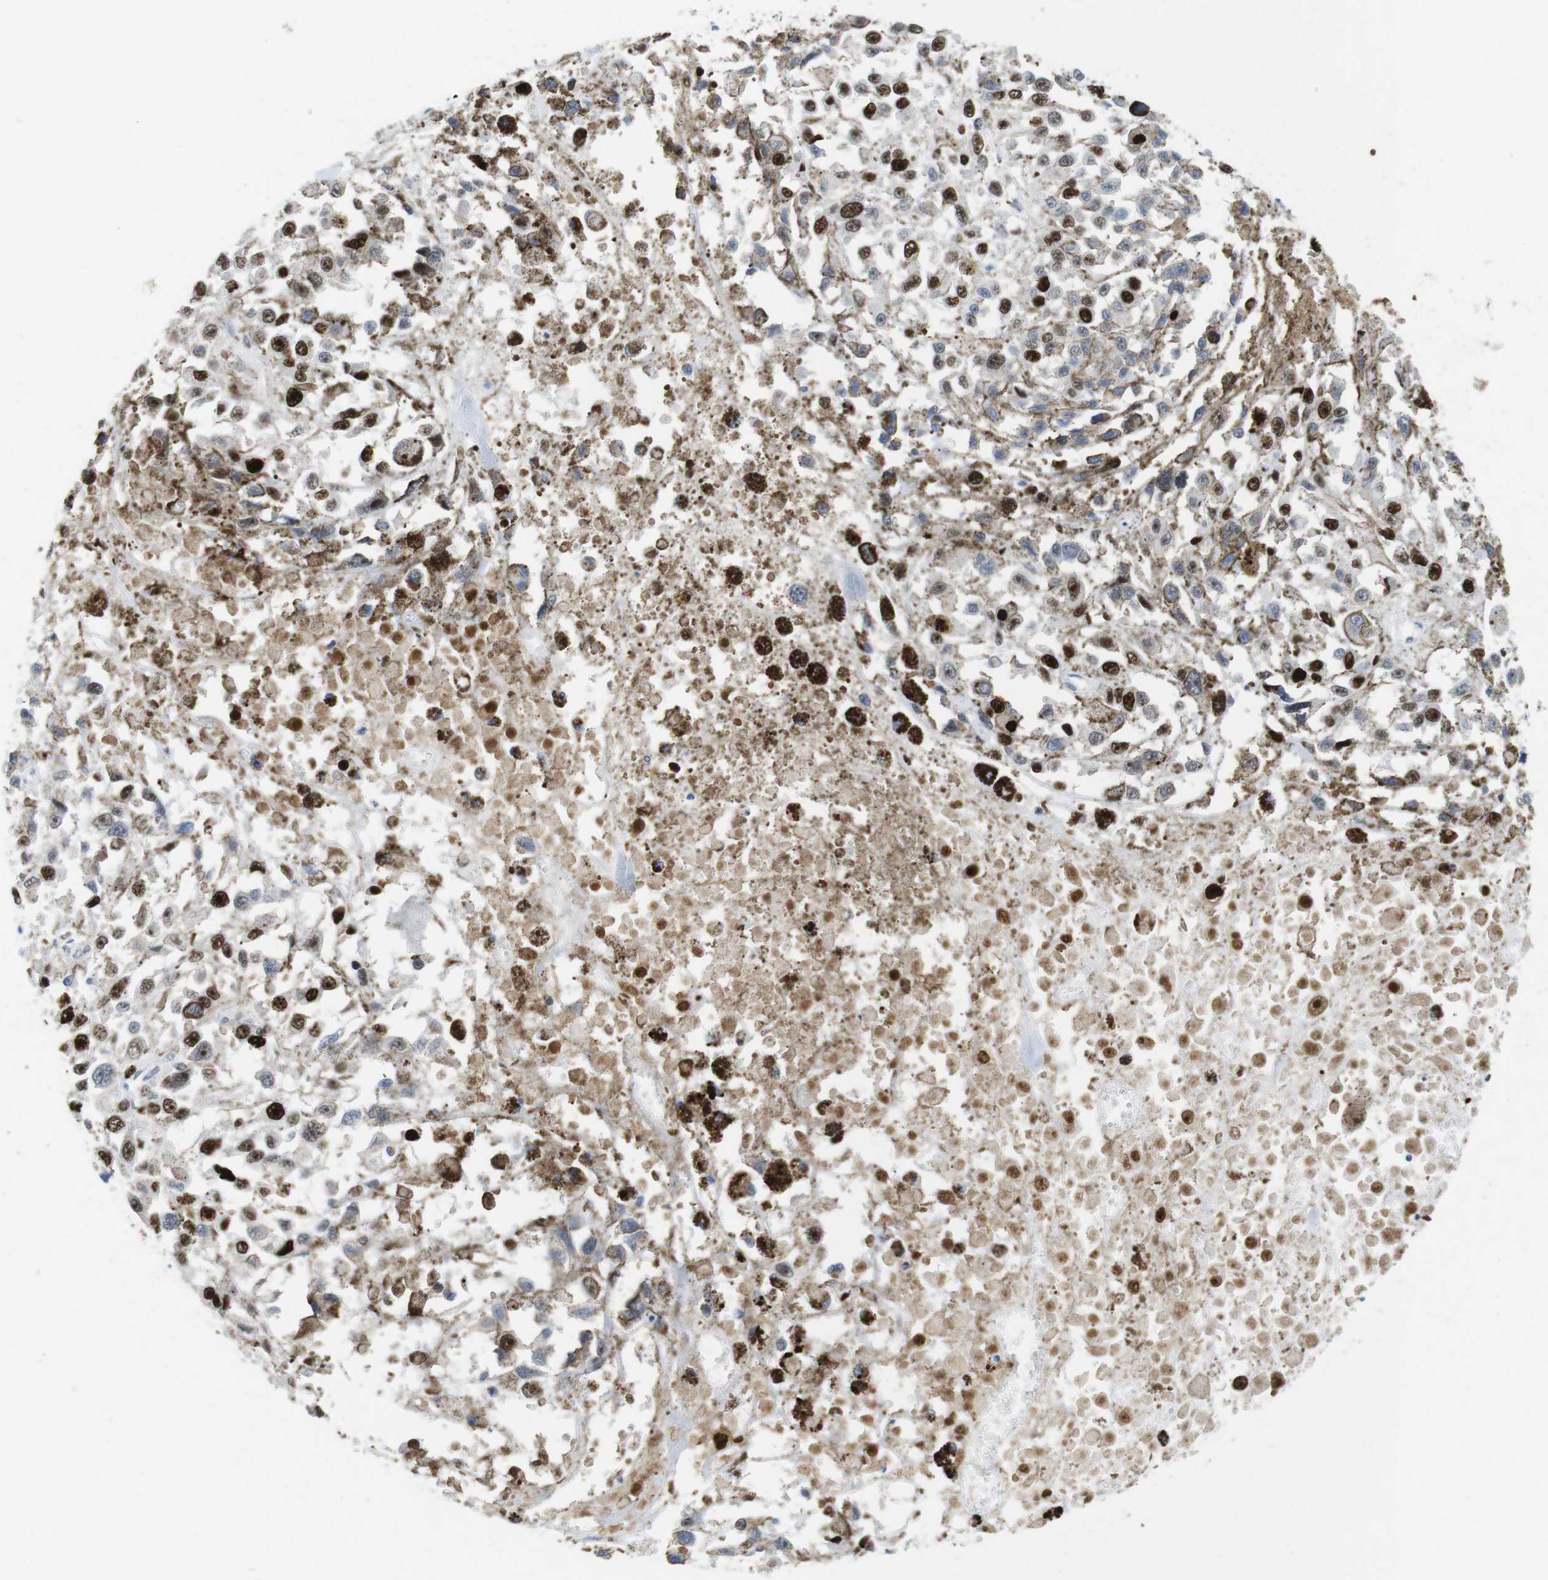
{"staining": {"intensity": "strong", "quantity": "25%-75%", "location": "nuclear"}, "tissue": "melanoma", "cell_type": "Tumor cells", "image_type": "cancer", "snomed": [{"axis": "morphology", "description": "Malignant melanoma, Metastatic site"}, {"axis": "topography", "description": "Lymph node"}], "caption": "An image of malignant melanoma (metastatic site) stained for a protein displays strong nuclear brown staining in tumor cells.", "gene": "KPNA2", "patient": {"sex": "male", "age": 59}}